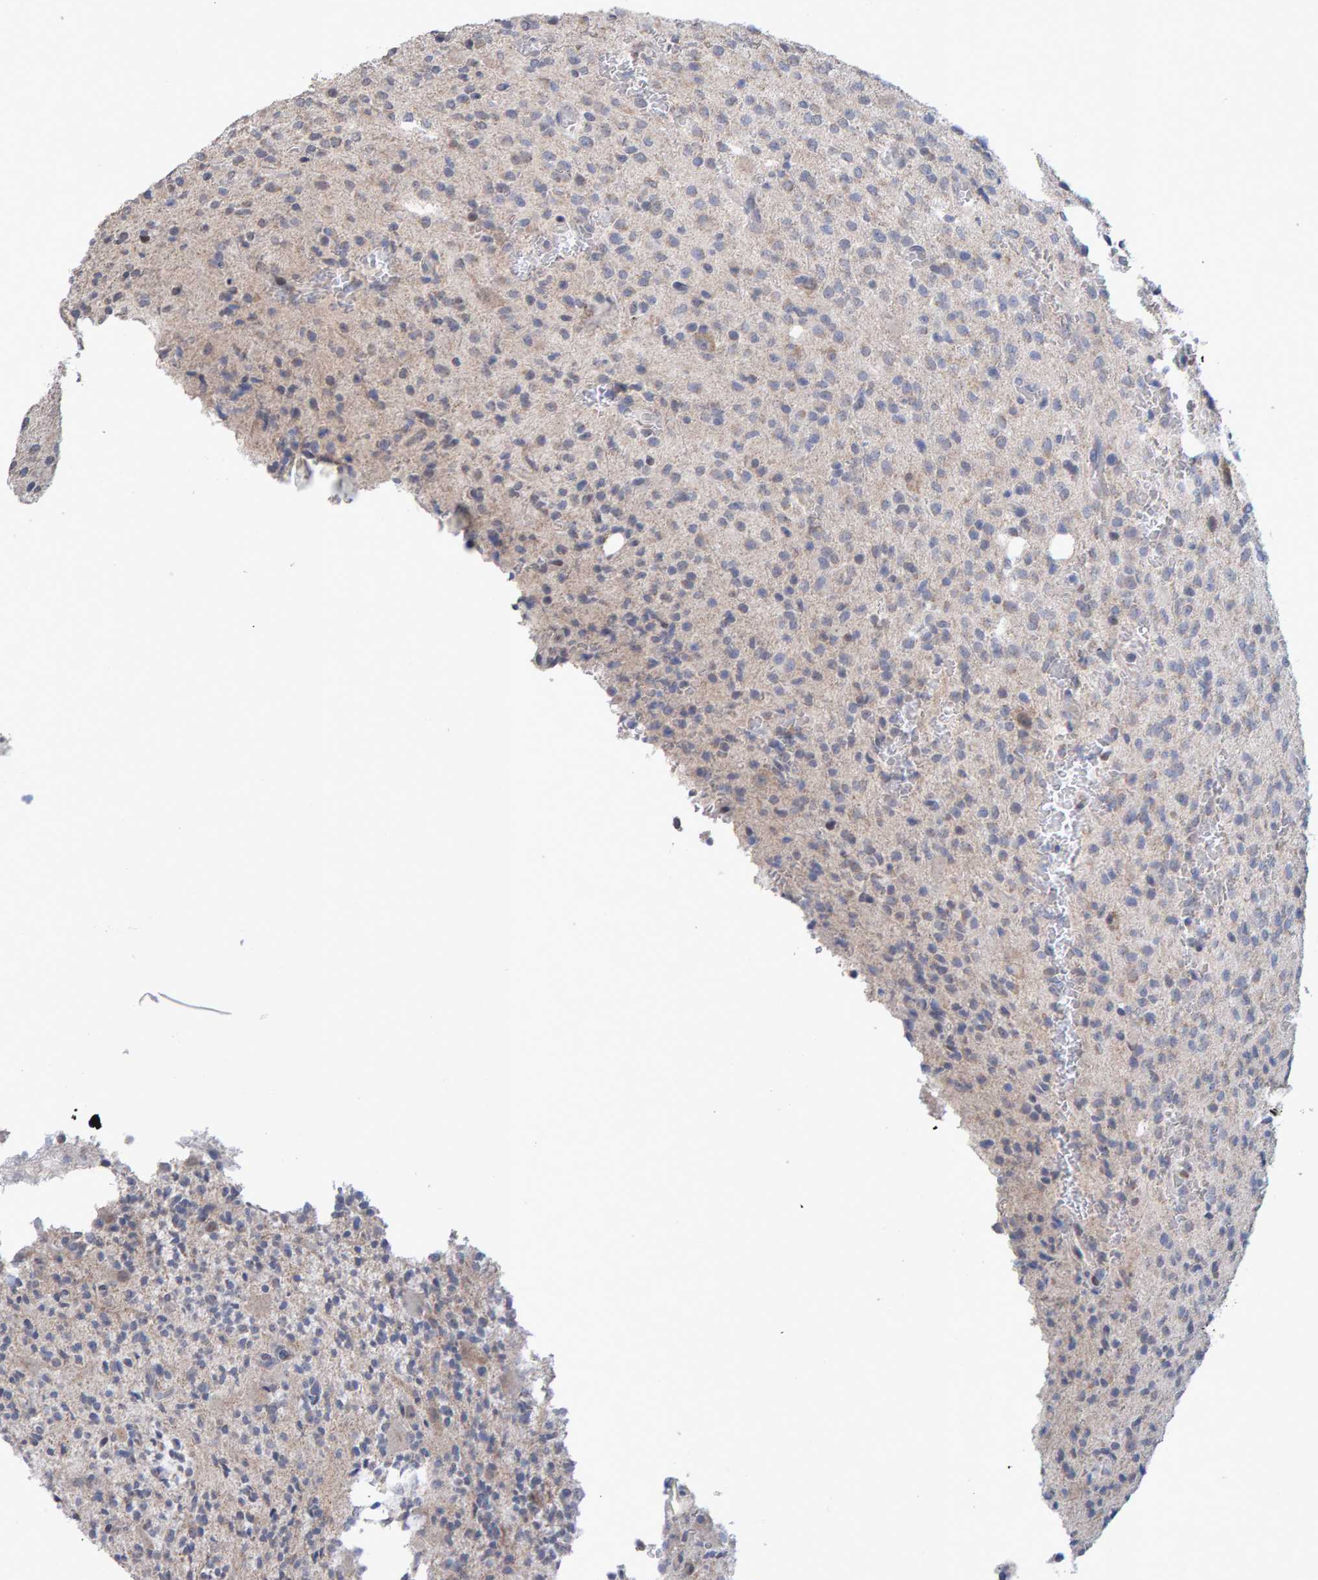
{"staining": {"intensity": "weak", "quantity": "<25%", "location": "cytoplasmic/membranous"}, "tissue": "glioma", "cell_type": "Tumor cells", "image_type": "cancer", "snomed": [{"axis": "morphology", "description": "Glioma, malignant, High grade"}, {"axis": "topography", "description": "Brain"}], "caption": "The photomicrograph demonstrates no staining of tumor cells in glioma. The staining was performed using DAB (3,3'-diaminobenzidine) to visualize the protein expression in brown, while the nuclei were stained in blue with hematoxylin (Magnification: 20x).", "gene": "USP43", "patient": {"sex": "male", "age": 34}}